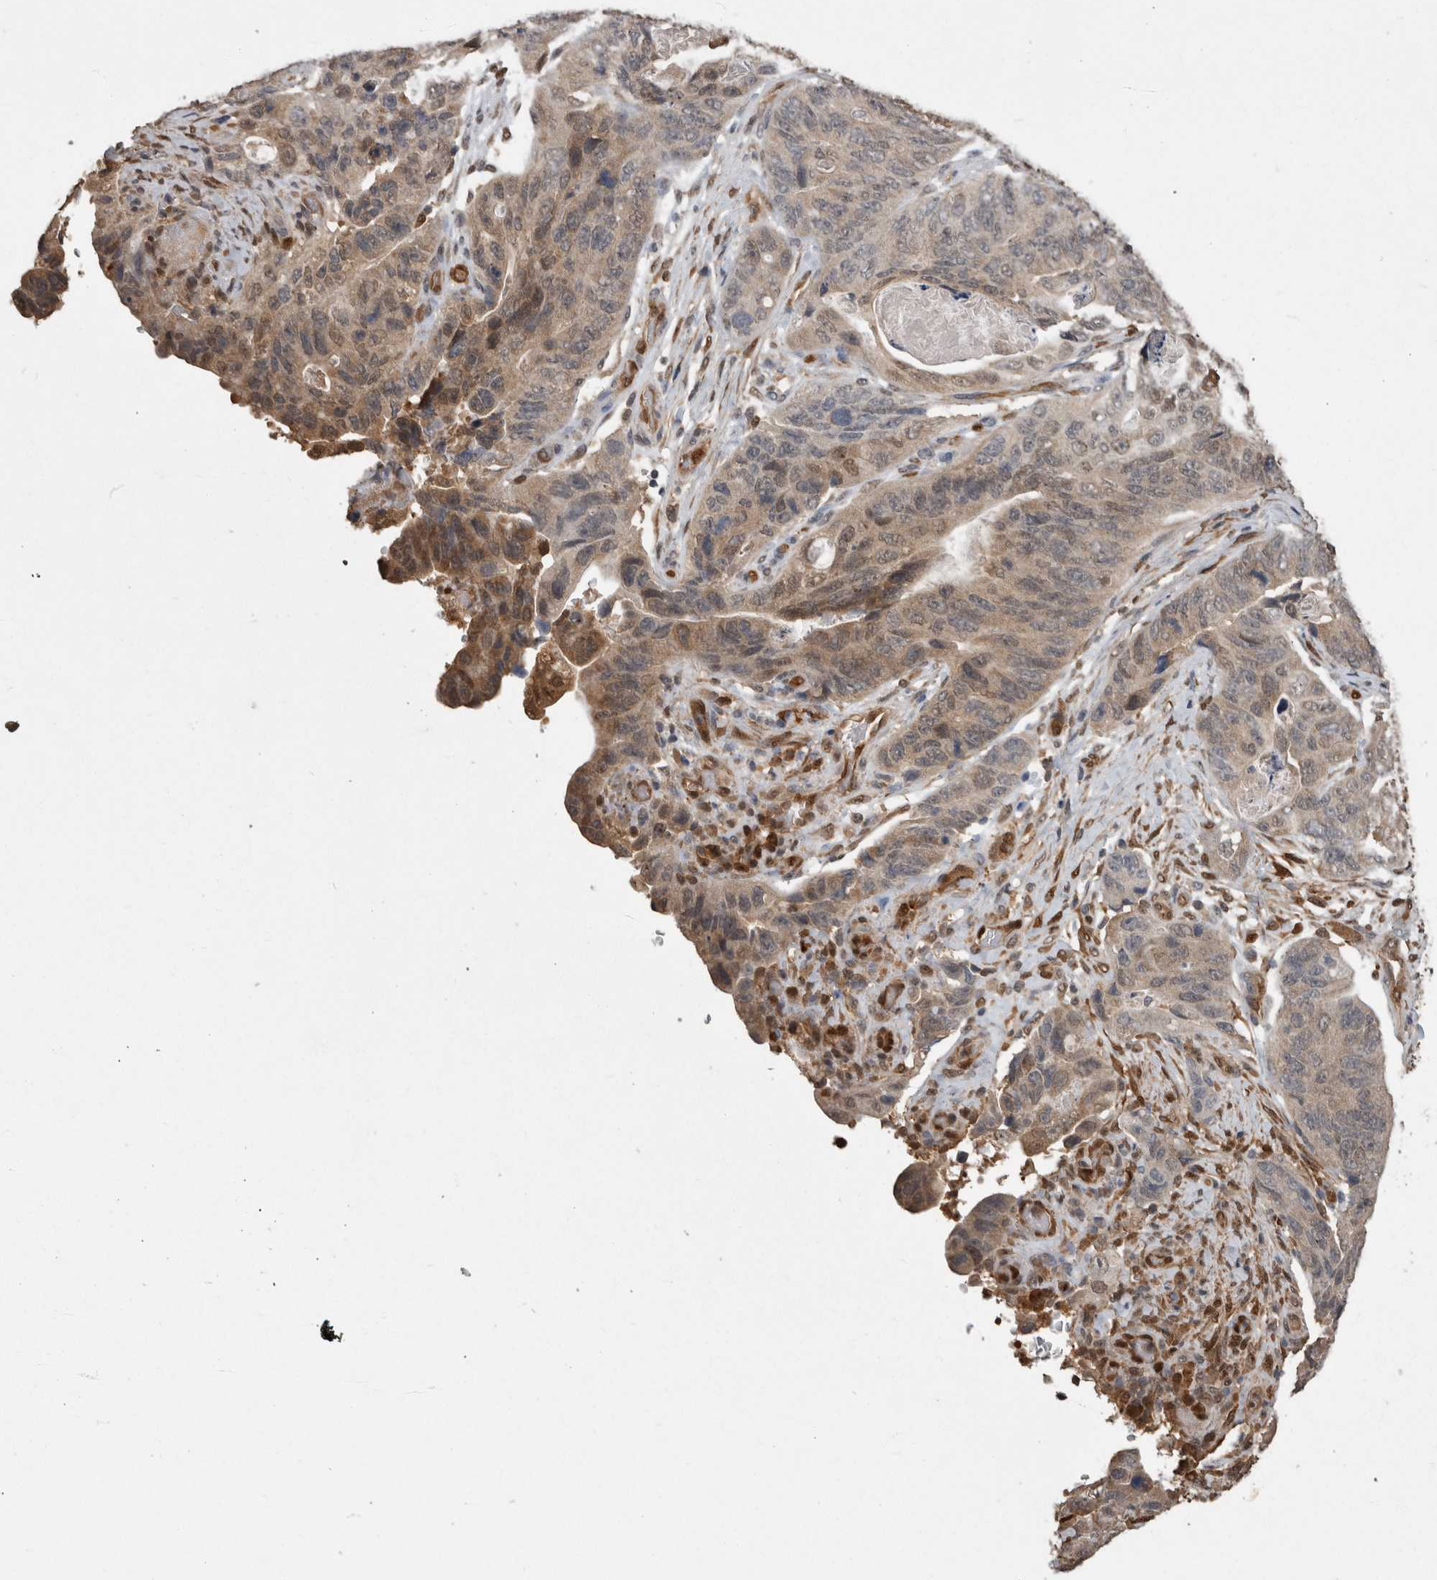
{"staining": {"intensity": "moderate", "quantity": "<25%", "location": "cytoplasmic/membranous,nuclear"}, "tissue": "stomach cancer", "cell_type": "Tumor cells", "image_type": "cancer", "snomed": [{"axis": "morphology", "description": "Adenocarcinoma, NOS"}, {"axis": "topography", "description": "Stomach"}], "caption": "Protein analysis of stomach cancer (adenocarcinoma) tissue shows moderate cytoplasmic/membranous and nuclear positivity in about <25% of tumor cells.", "gene": "LXN", "patient": {"sex": "female", "age": 89}}